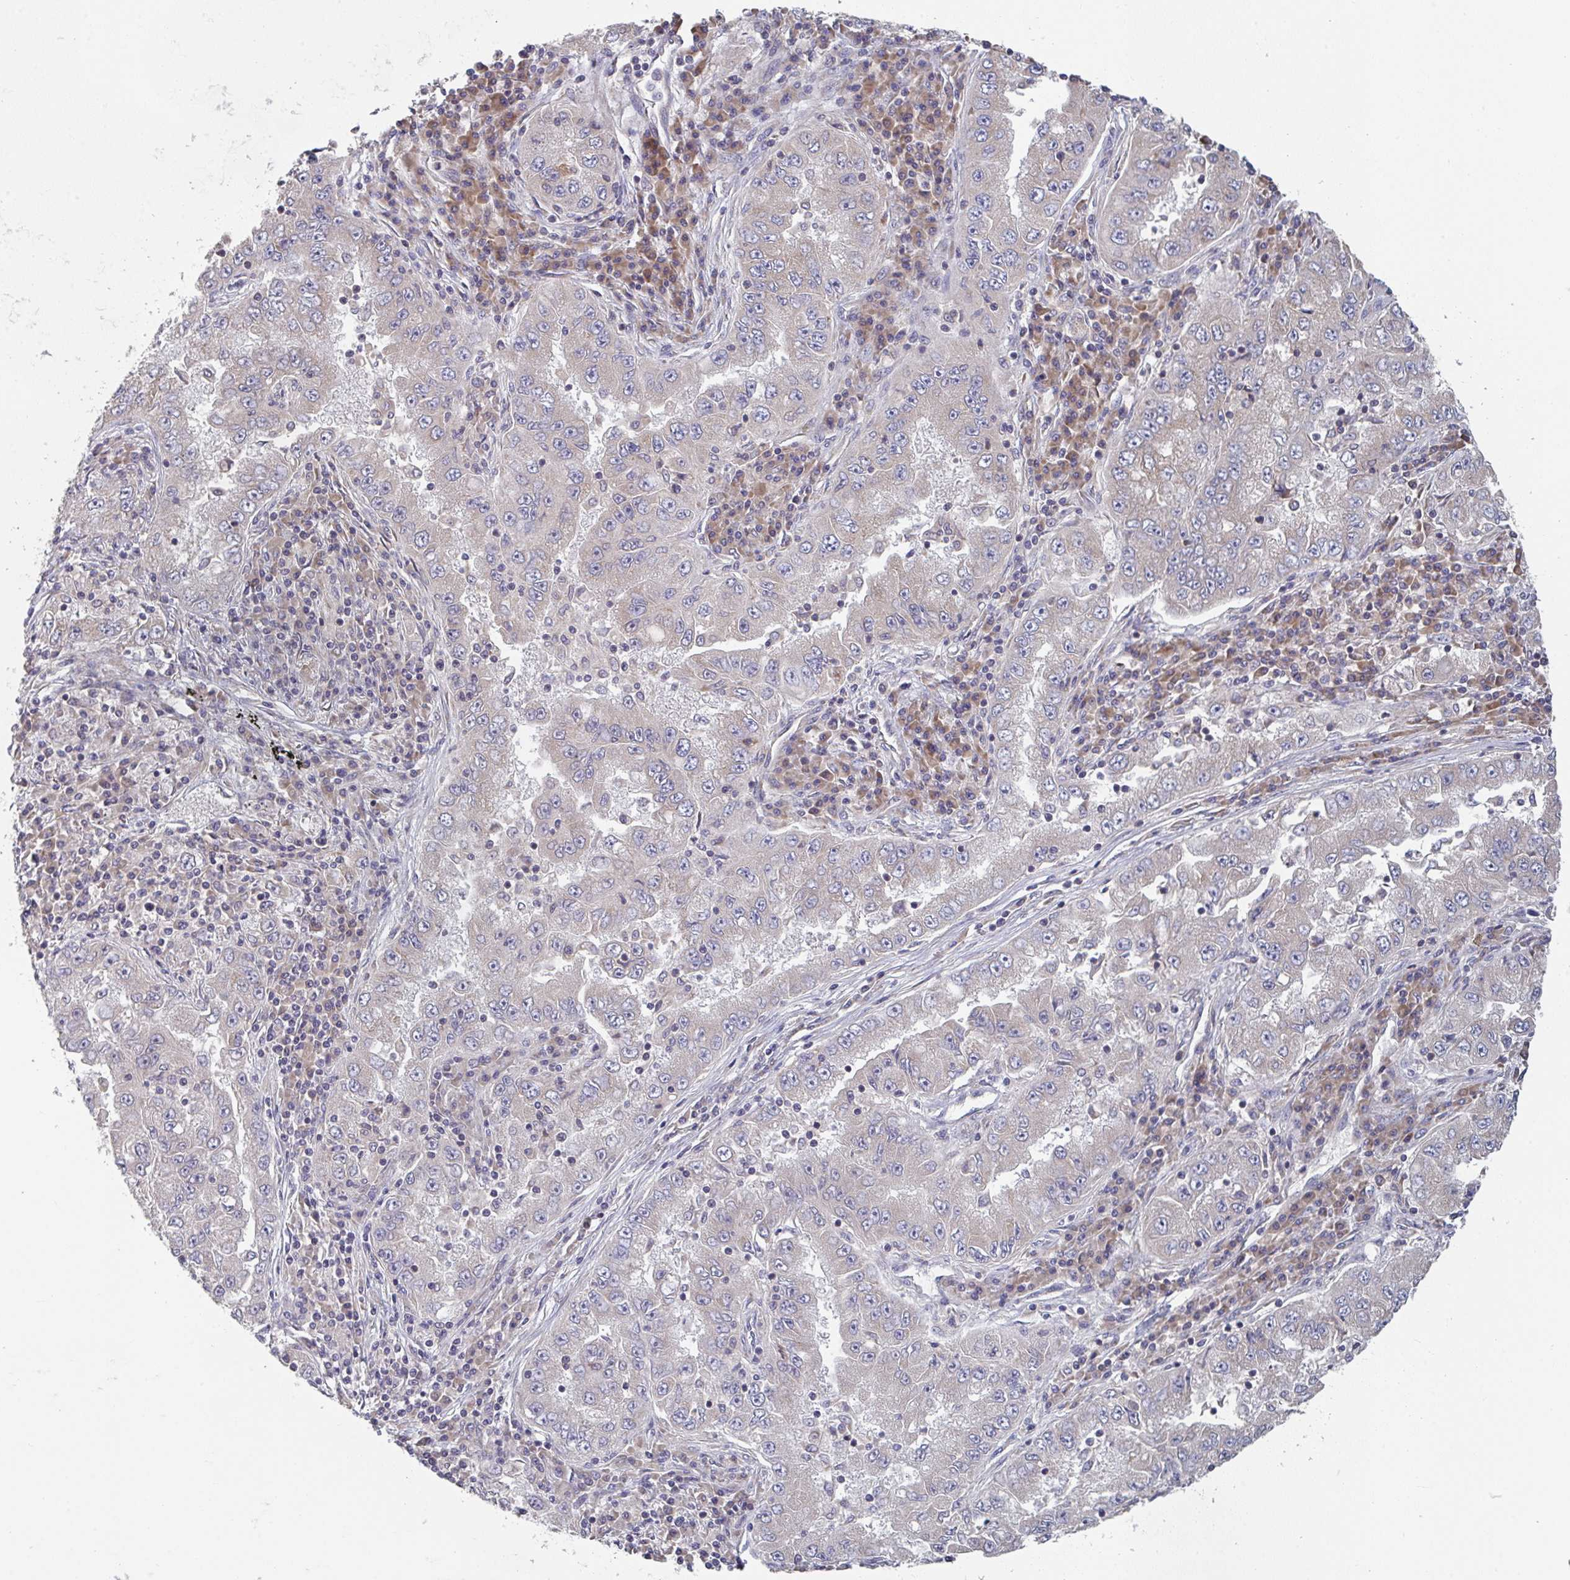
{"staining": {"intensity": "negative", "quantity": "none", "location": "none"}, "tissue": "lung cancer", "cell_type": "Tumor cells", "image_type": "cancer", "snomed": [{"axis": "morphology", "description": "Adenocarcinoma, NOS"}, {"axis": "morphology", "description": "Adenocarcinoma primary or metastatic"}, {"axis": "topography", "description": "Lung"}], "caption": "This micrograph is of lung adenocarcinoma stained with immunohistochemistry (IHC) to label a protein in brown with the nuclei are counter-stained blue. There is no staining in tumor cells. (DAB (3,3'-diaminobenzidine) immunohistochemistry, high magnification).", "gene": "ELOVL1", "patient": {"sex": "male", "age": 74}}